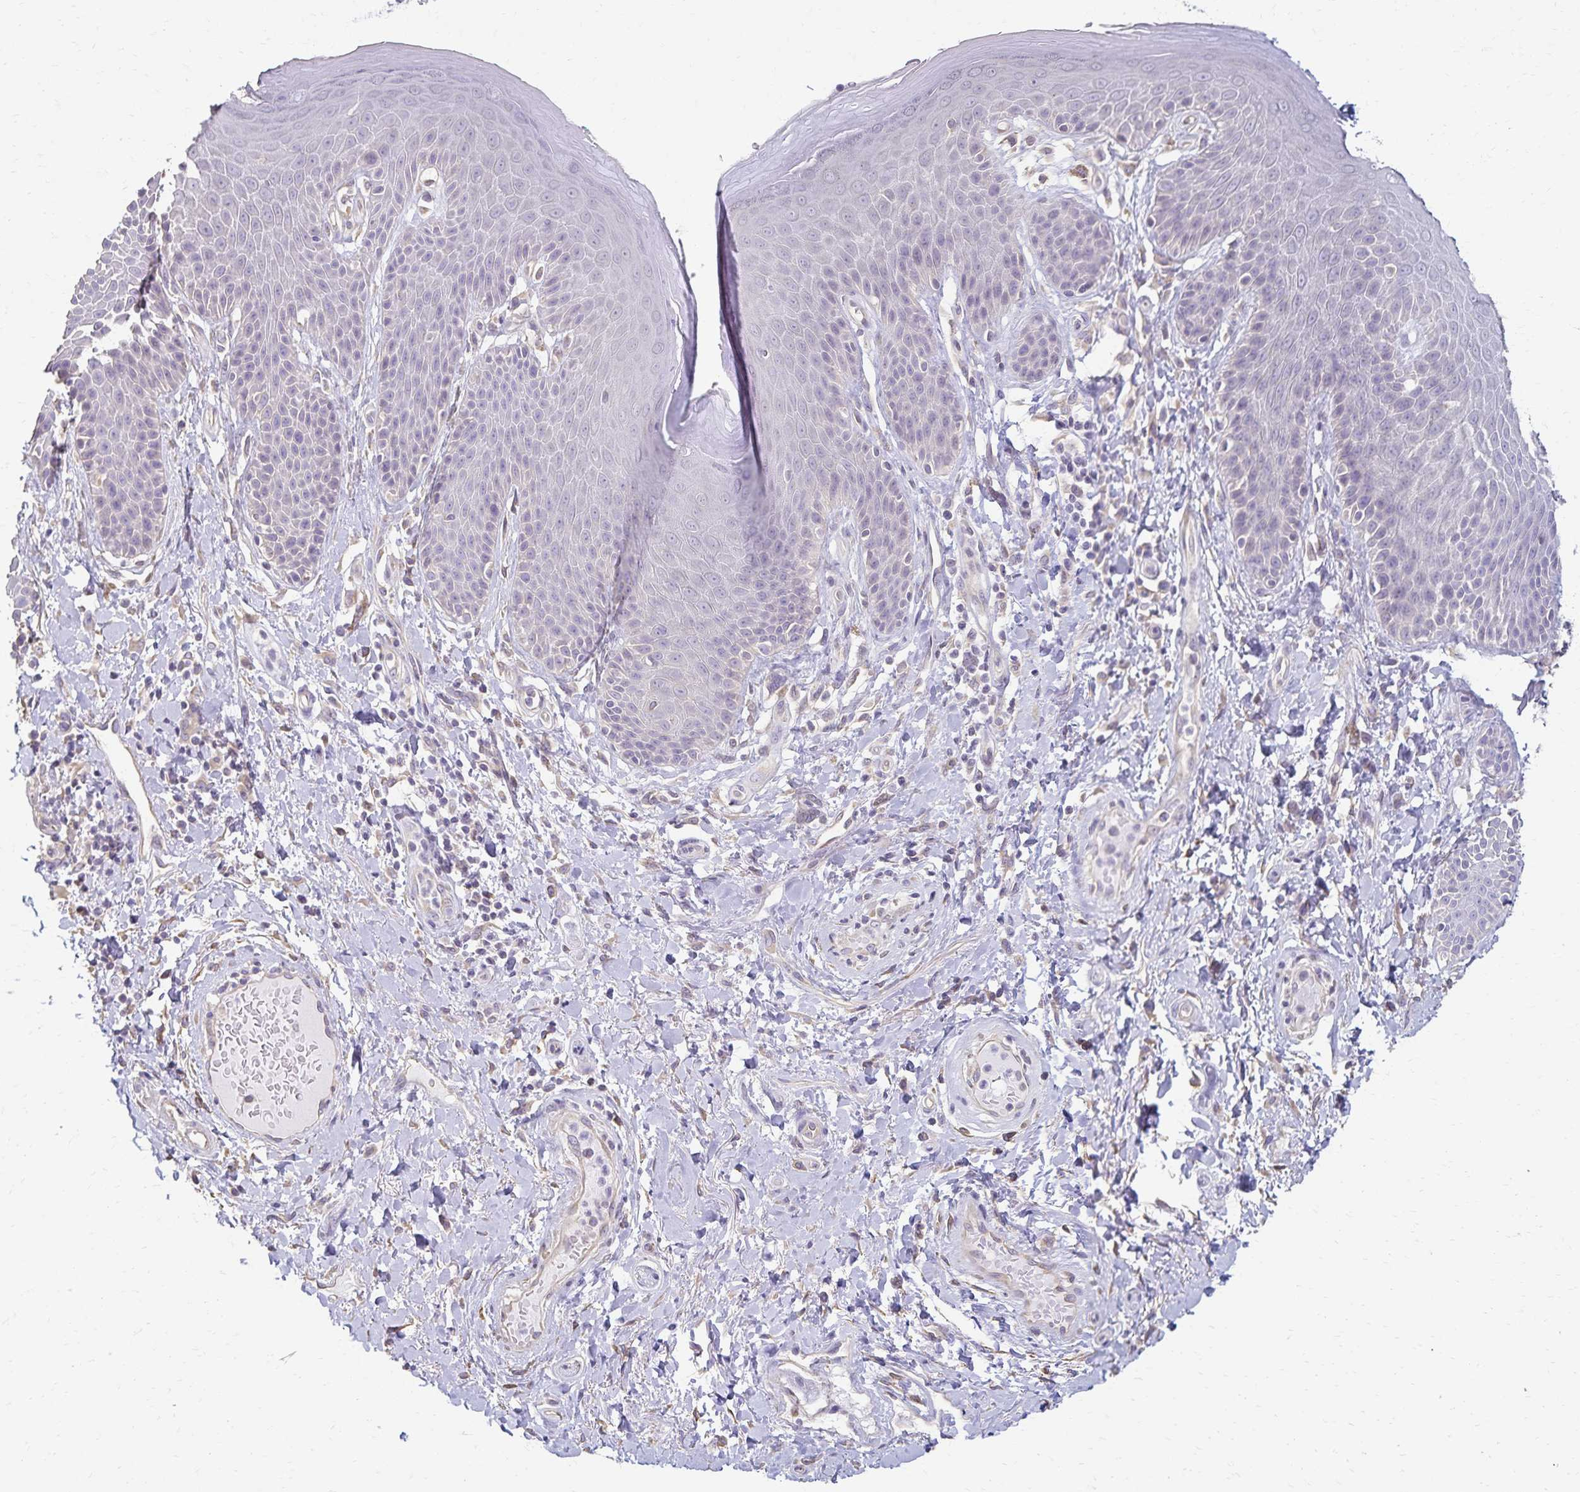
{"staining": {"intensity": "negative", "quantity": "none", "location": "none"}, "tissue": "skin", "cell_type": "Epidermal cells", "image_type": "normal", "snomed": [{"axis": "morphology", "description": "Normal tissue, NOS"}, {"axis": "topography", "description": "Anal"}, {"axis": "topography", "description": "Peripheral nerve tissue"}], "caption": "Protein analysis of unremarkable skin reveals no significant positivity in epidermal cells.", "gene": "KISS1", "patient": {"sex": "male", "age": 51}}